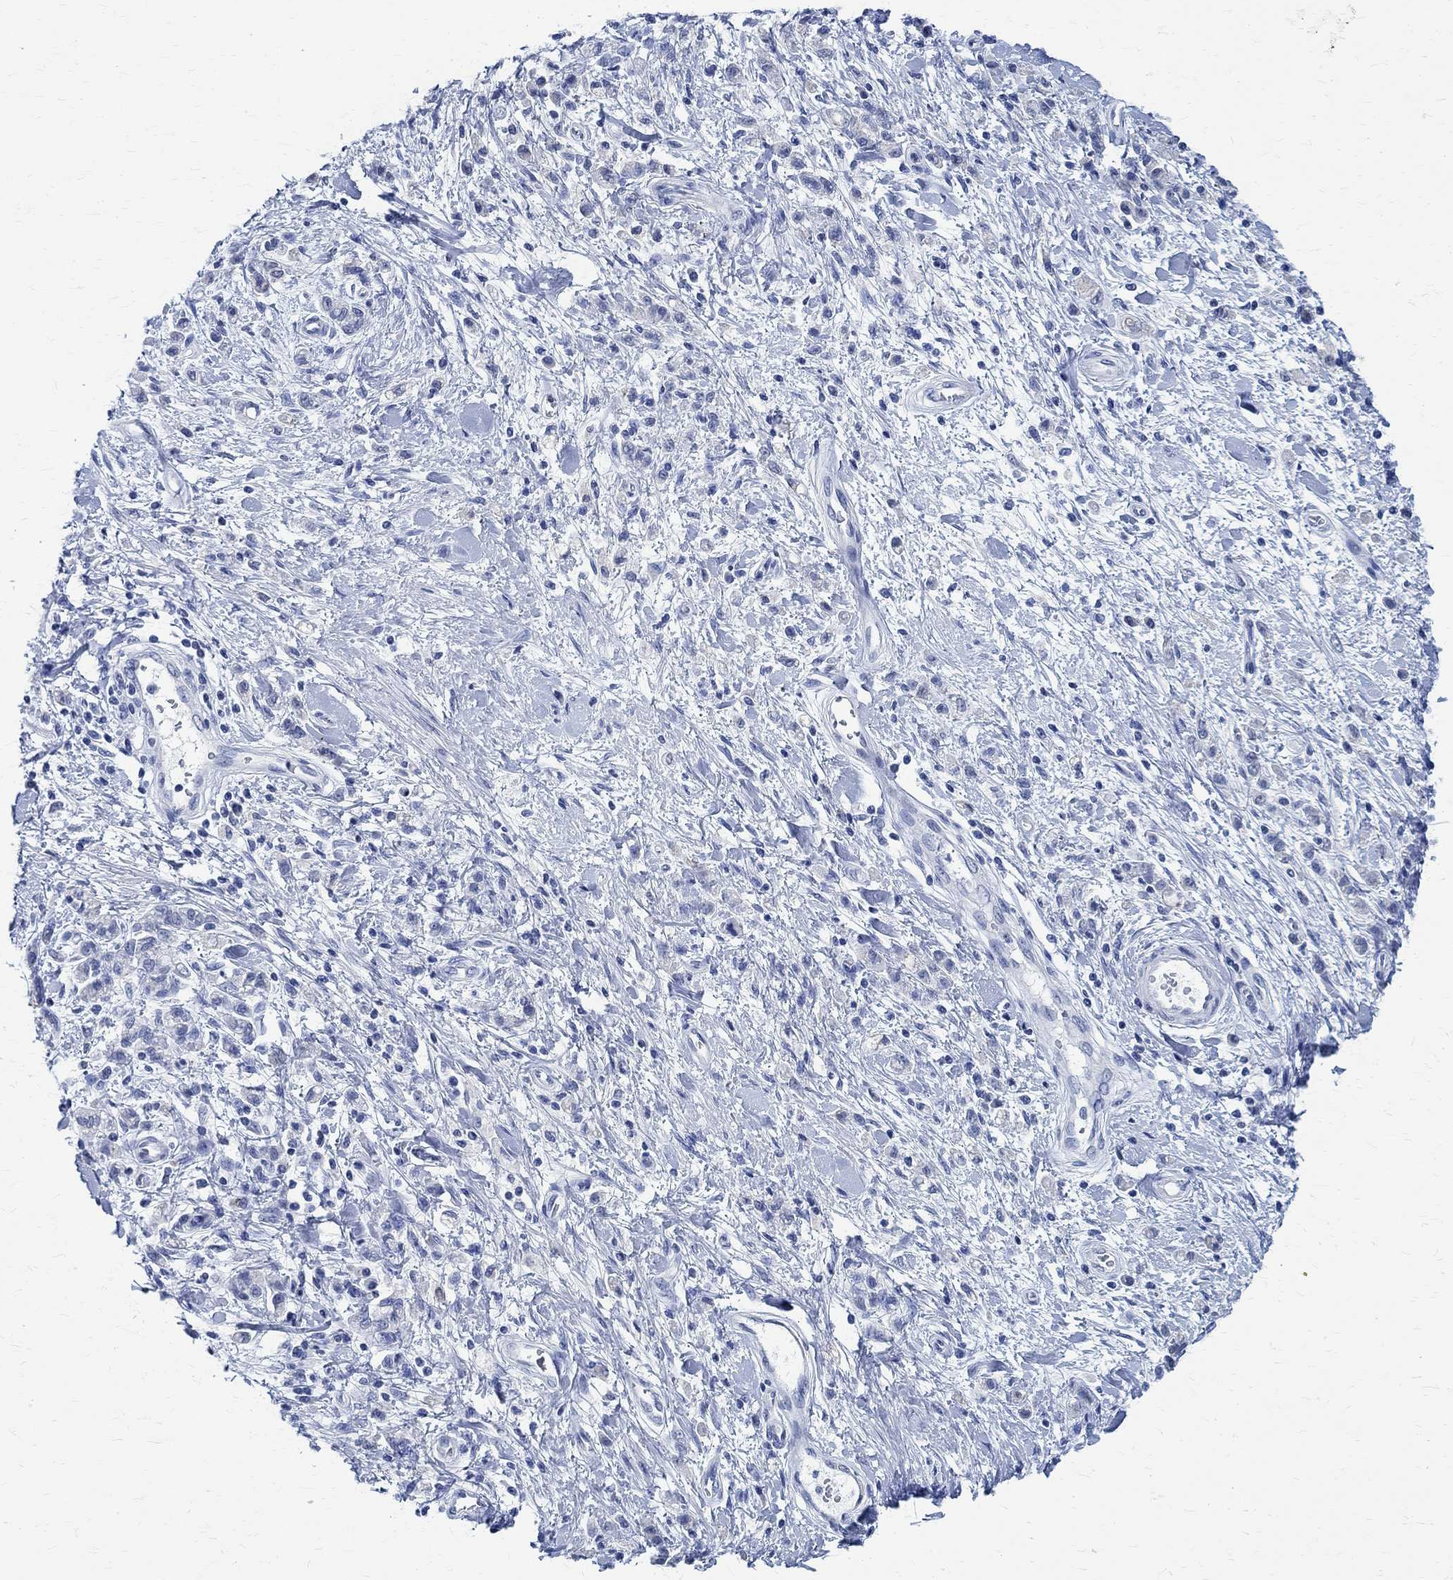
{"staining": {"intensity": "negative", "quantity": "none", "location": "none"}, "tissue": "stomach cancer", "cell_type": "Tumor cells", "image_type": "cancer", "snomed": [{"axis": "morphology", "description": "Adenocarcinoma, NOS"}, {"axis": "topography", "description": "Stomach"}], "caption": "Immunohistochemistry (IHC) histopathology image of stomach adenocarcinoma stained for a protein (brown), which demonstrates no positivity in tumor cells. (DAB (3,3'-diaminobenzidine) immunohistochemistry (IHC) with hematoxylin counter stain).", "gene": "TMEM221", "patient": {"sex": "male", "age": 77}}